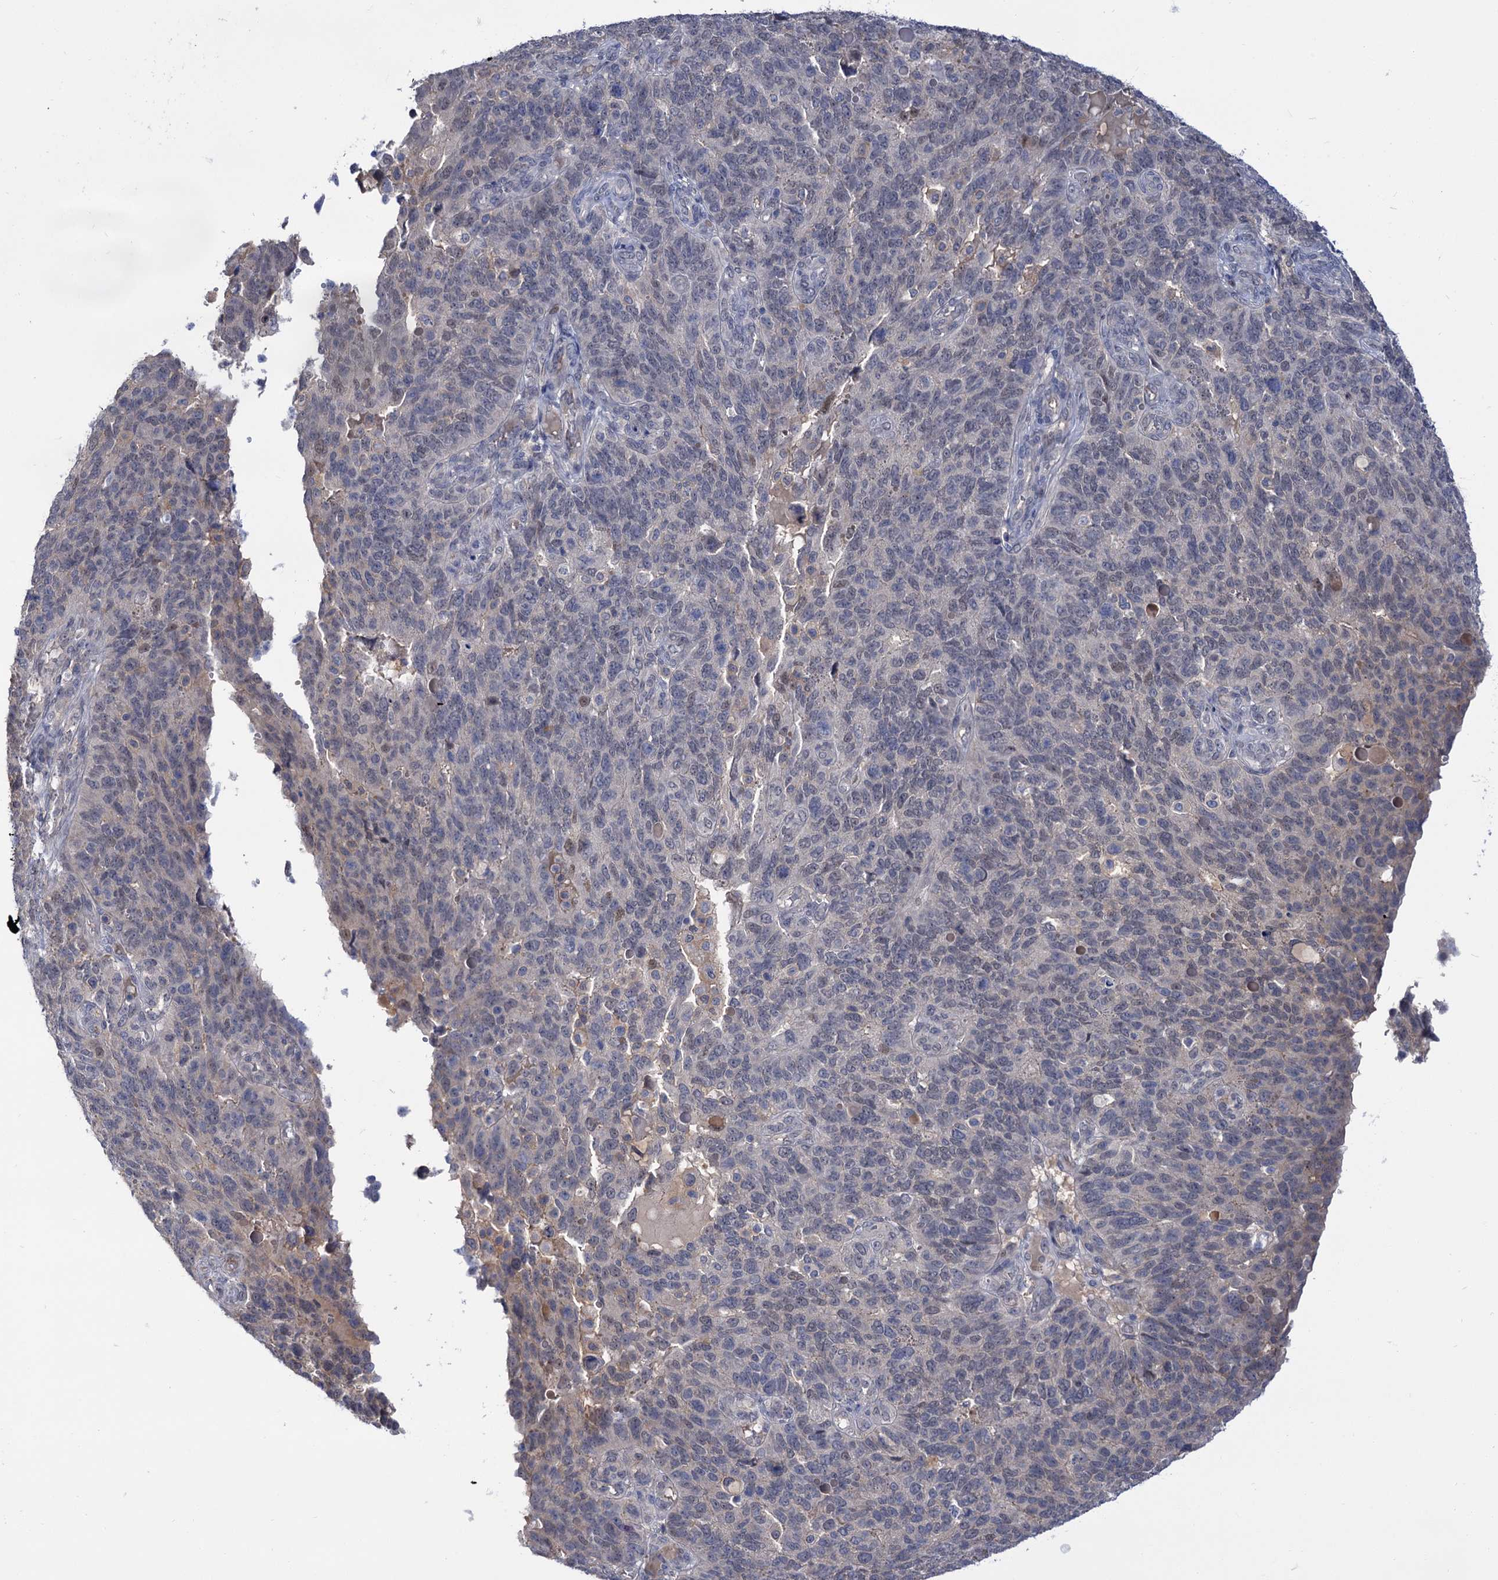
{"staining": {"intensity": "negative", "quantity": "none", "location": "none"}, "tissue": "endometrial cancer", "cell_type": "Tumor cells", "image_type": "cancer", "snomed": [{"axis": "morphology", "description": "Adenocarcinoma, NOS"}, {"axis": "topography", "description": "Endometrium"}], "caption": "Tumor cells are negative for protein expression in human endometrial cancer (adenocarcinoma).", "gene": "NEK10", "patient": {"sex": "female", "age": 66}}